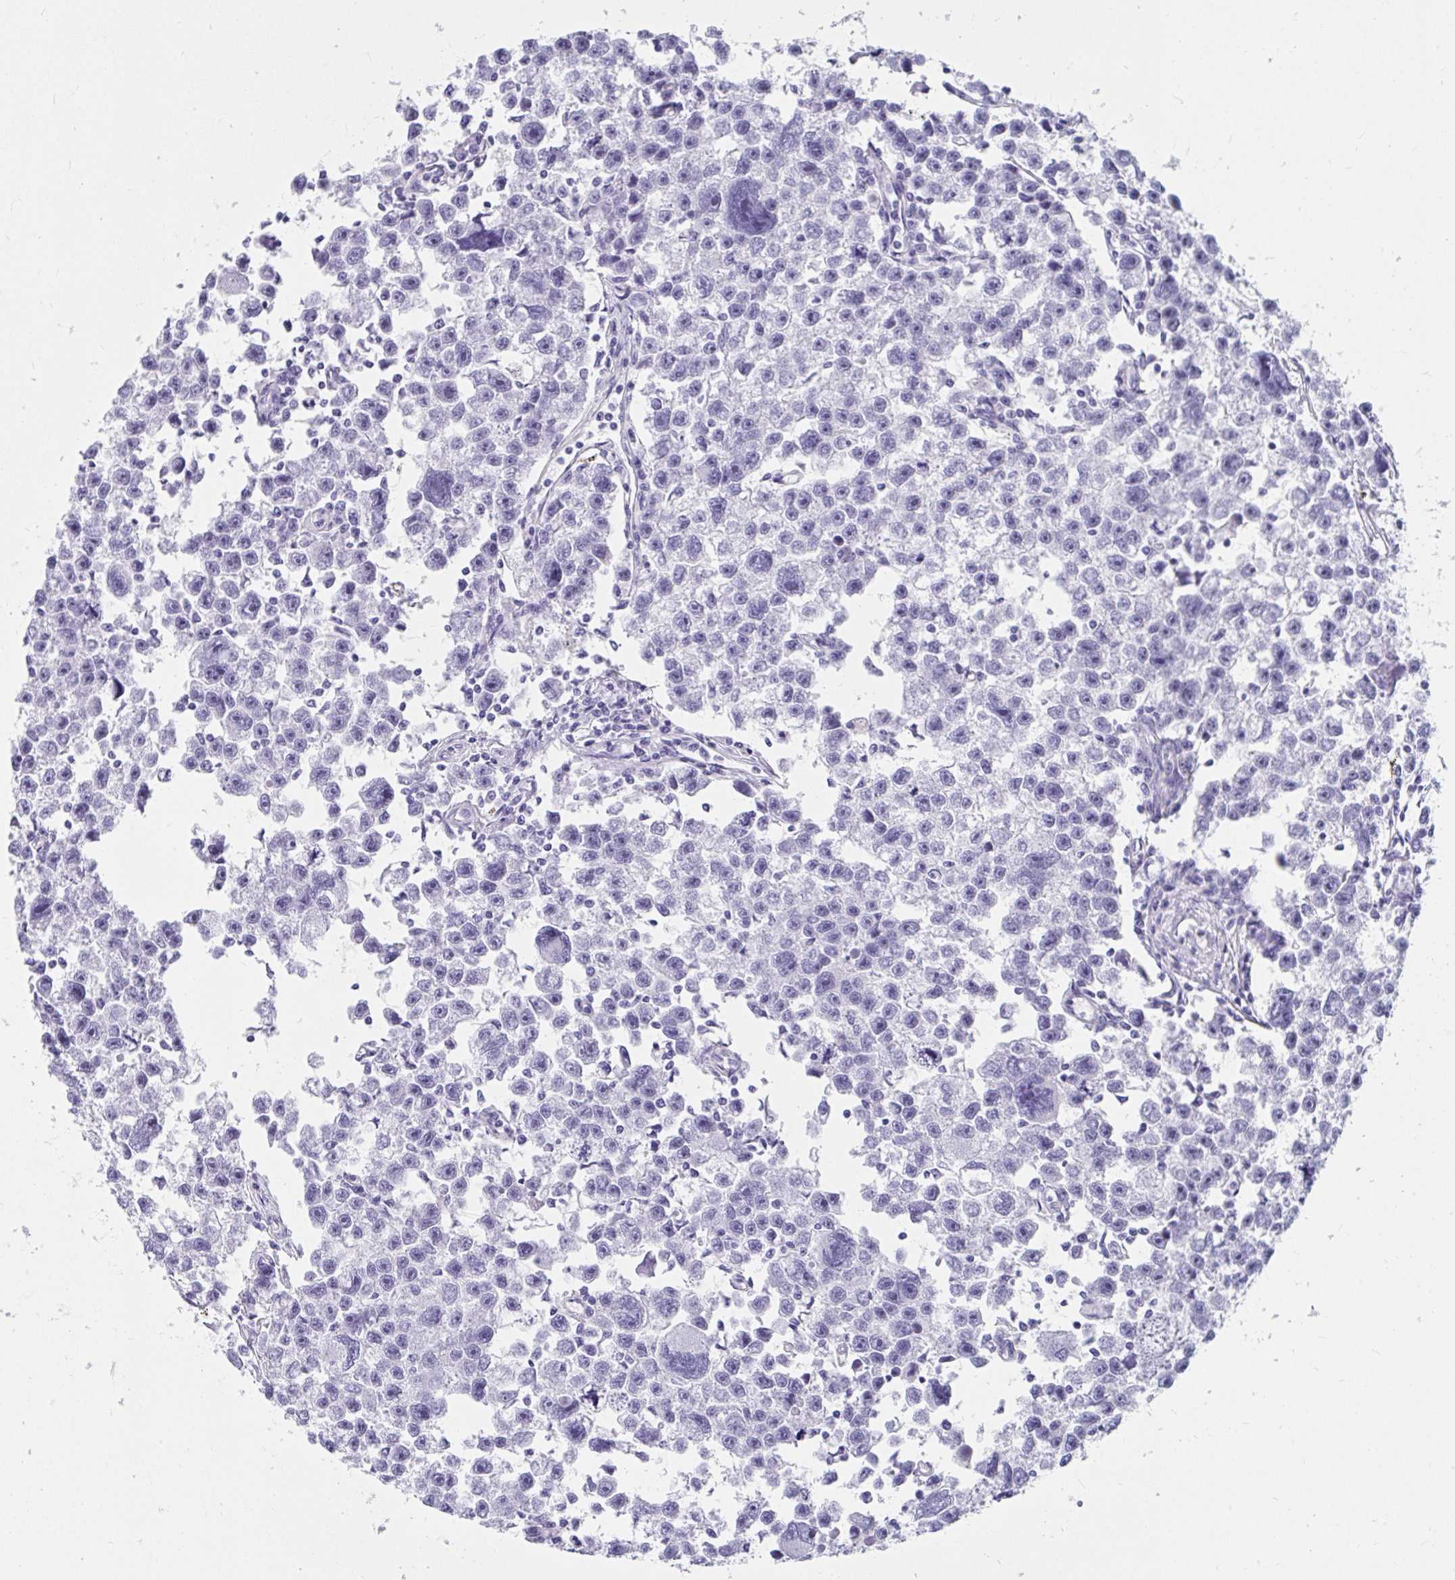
{"staining": {"intensity": "negative", "quantity": "none", "location": "none"}, "tissue": "testis cancer", "cell_type": "Tumor cells", "image_type": "cancer", "snomed": [{"axis": "morphology", "description": "Seminoma, NOS"}, {"axis": "topography", "description": "Testis"}], "caption": "The histopathology image displays no significant expression in tumor cells of testis cancer (seminoma).", "gene": "DPEP3", "patient": {"sex": "male", "age": 26}}